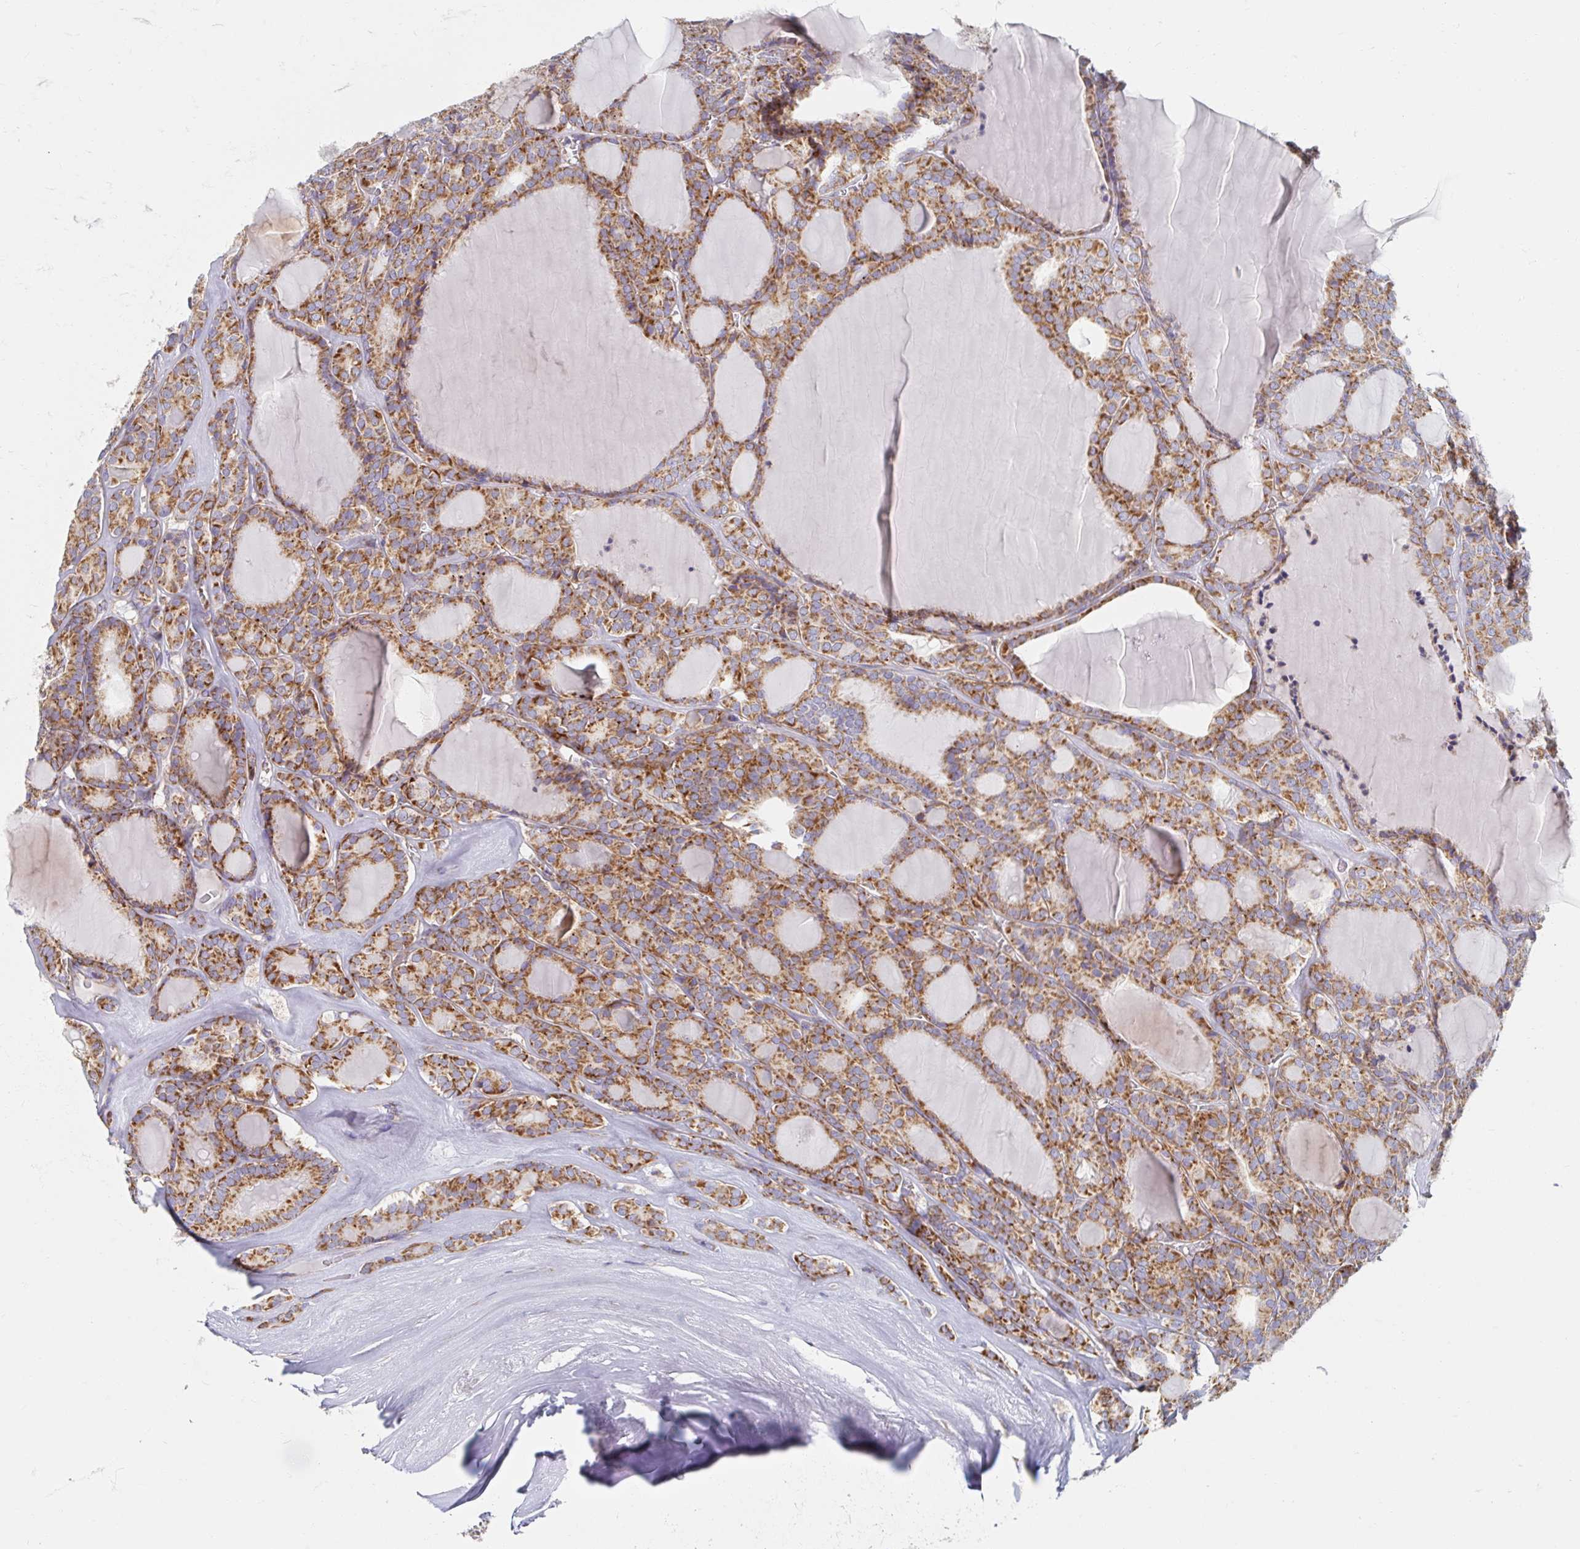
{"staining": {"intensity": "moderate", "quantity": ">75%", "location": "cytoplasmic/membranous"}, "tissue": "thyroid cancer", "cell_type": "Tumor cells", "image_type": "cancer", "snomed": [{"axis": "morphology", "description": "Follicular adenoma carcinoma, NOS"}, {"axis": "topography", "description": "Thyroid gland"}], "caption": "This photomicrograph exhibits immunohistochemistry (IHC) staining of follicular adenoma carcinoma (thyroid), with medium moderate cytoplasmic/membranous expression in about >75% of tumor cells.", "gene": "MAVS", "patient": {"sex": "male", "age": 74}}